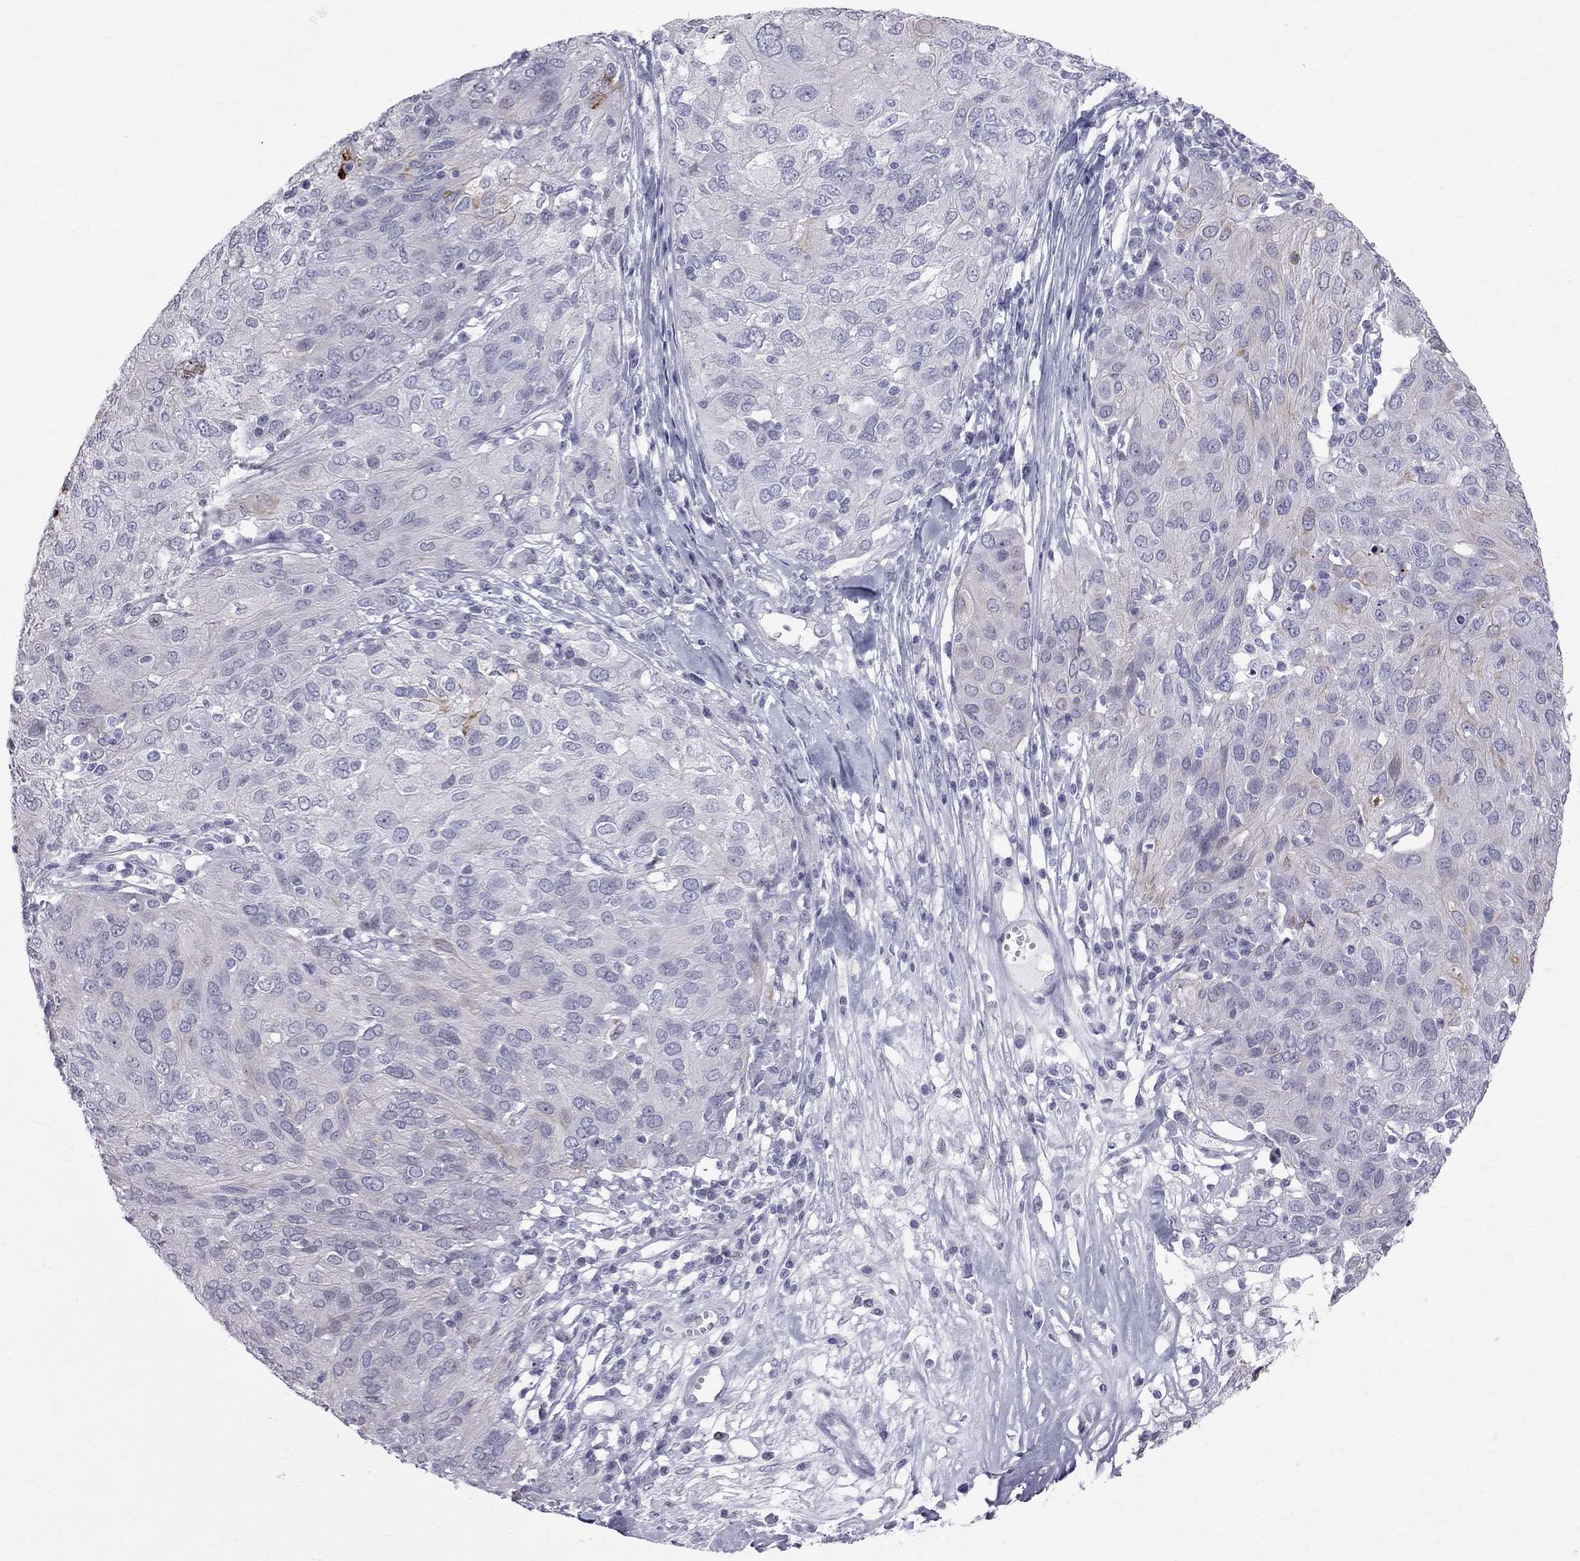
{"staining": {"intensity": "weak", "quantity": "<25%", "location": "cytoplasmic/membranous"}, "tissue": "ovarian cancer", "cell_type": "Tumor cells", "image_type": "cancer", "snomed": [{"axis": "morphology", "description": "Carcinoma, endometroid"}, {"axis": "topography", "description": "Ovary"}], "caption": "A high-resolution photomicrograph shows immunohistochemistry (IHC) staining of ovarian cancer, which demonstrates no significant expression in tumor cells.", "gene": "MUC15", "patient": {"sex": "female", "age": 50}}